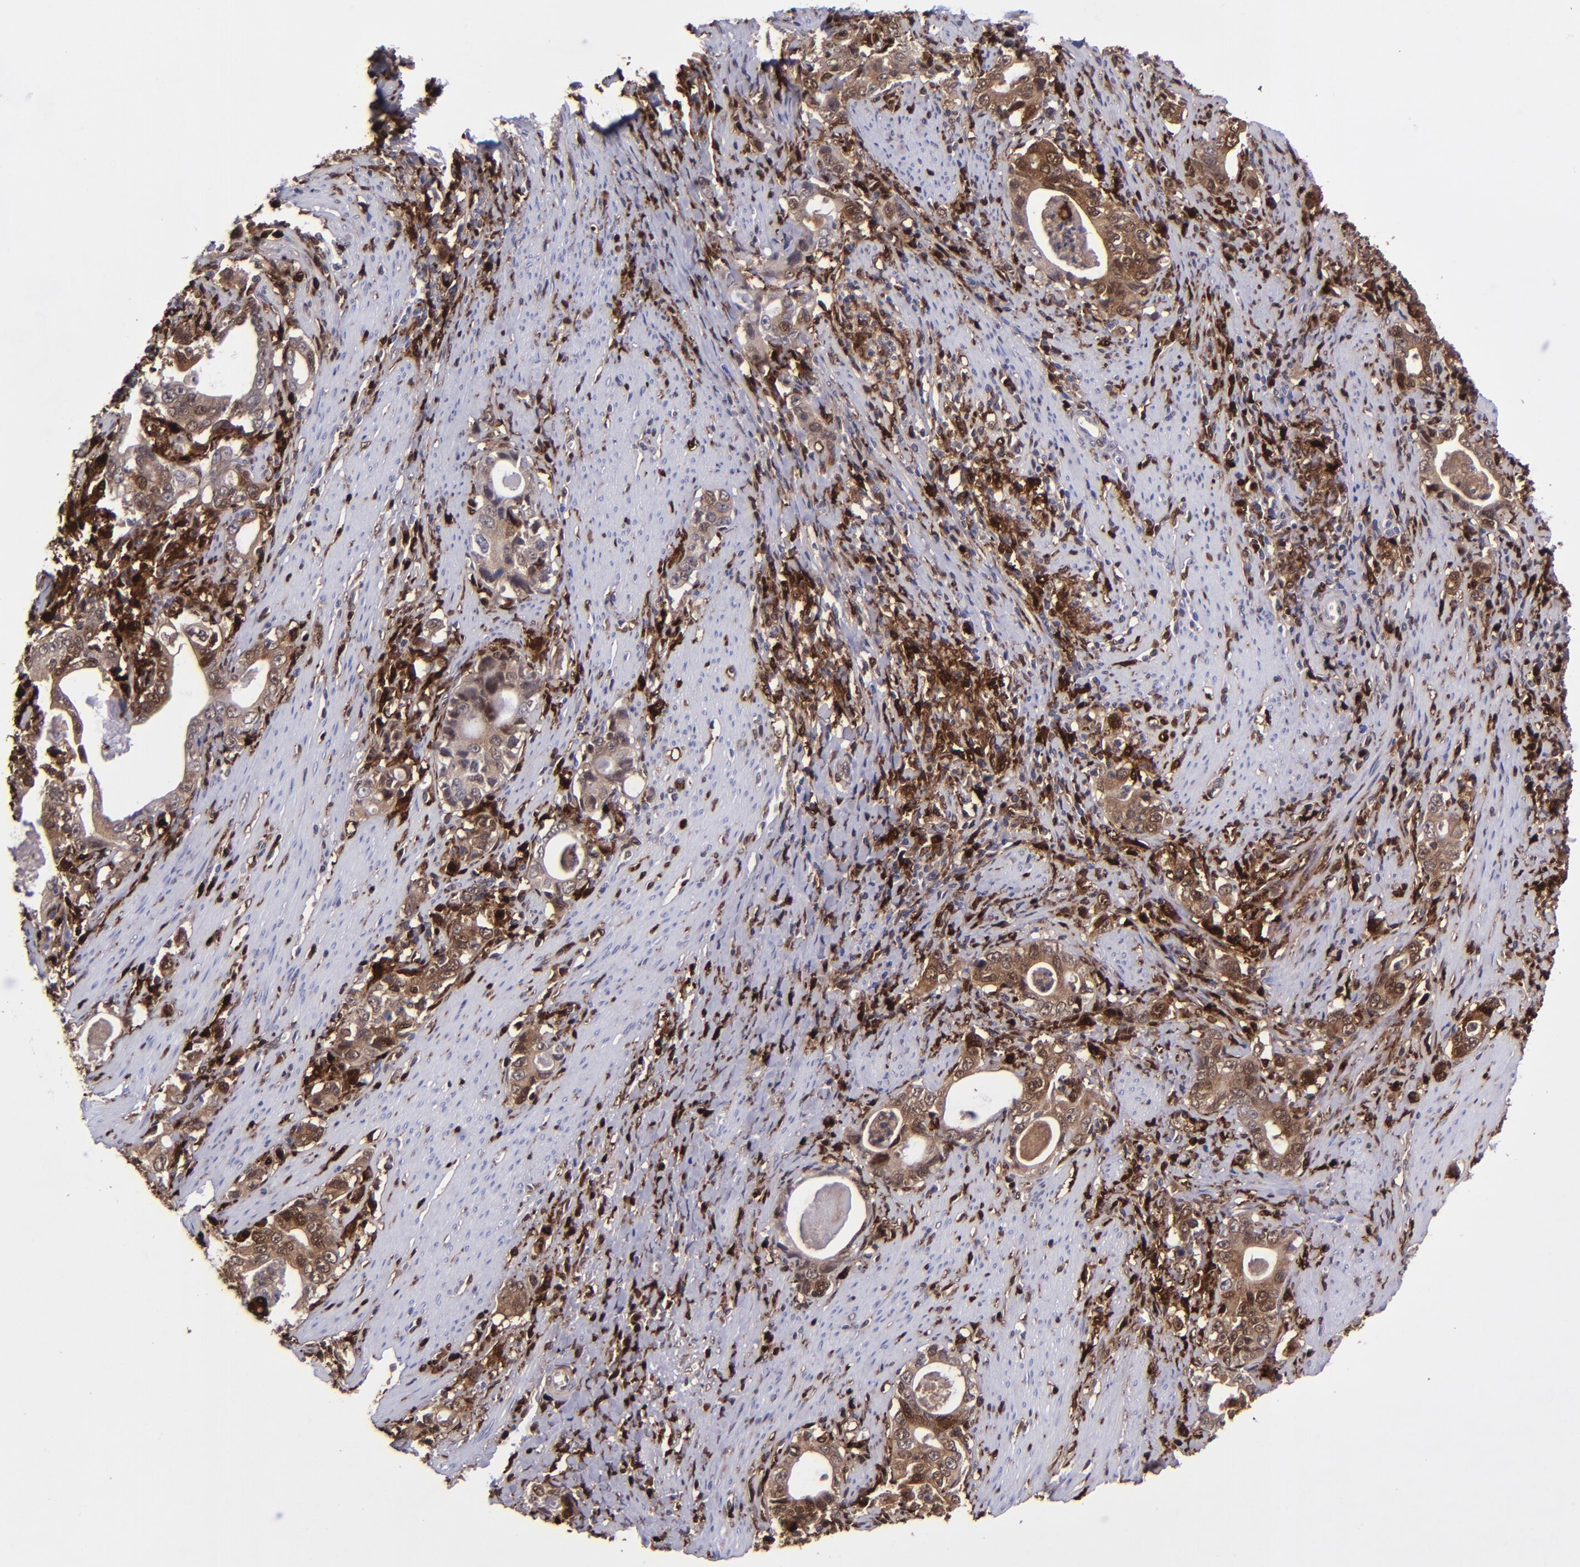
{"staining": {"intensity": "moderate", "quantity": ">75%", "location": "cytoplasmic/membranous"}, "tissue": "stomach cancer", "cell_type": "Tumor cells", "image_type": "cancer", "snomed": [{"axis": "morphology", "description": "Adenocarcinoma, NOS"}, {"axis": "topography", "description": "Stomach, lower"}], "caption": "This histopathology image demonstrates stomach cancer stained with IHC to label a protein in brown. The cytoplasmic/membranous of tumor cells show moderate positivity for the protein. Nuclei are counter-stained blue.", "gene": "TYMP", "patient": {"sex": "female", "age": 72}}